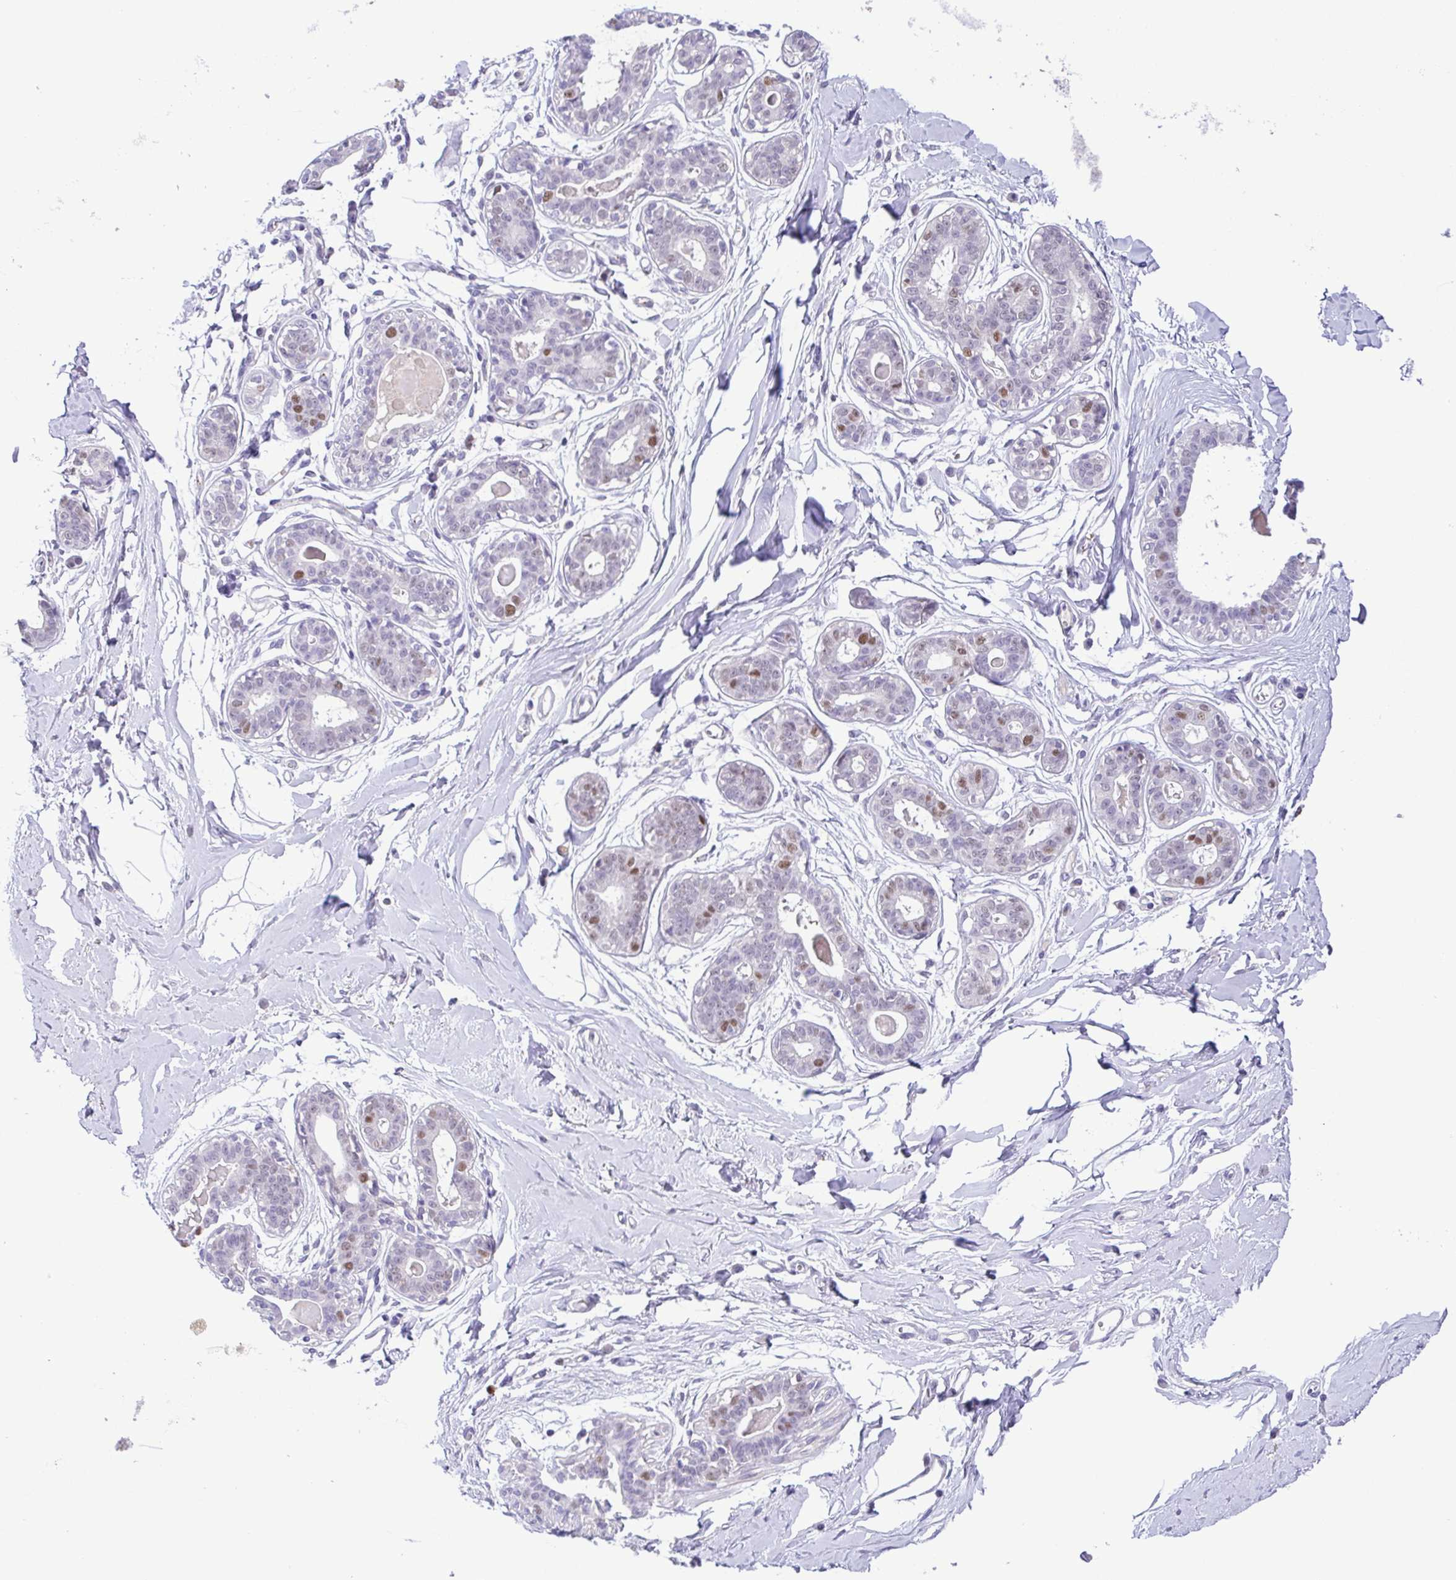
{"staining": {"intensity": "negative", "quantity": "none", "location": "none"}, "tissue": "breast", "cell_type": "Adipocytes", "image_type": "normal", "snomed": [{"axis": "morphology", "description": "Normal tissue, NOS"}, {"axis": "topography", "description": "Breast"}], "caption": "Immunohistochemistry (IHC) of normal human breast exhibits no staining in adipocytes.", "gene": "TIPIN", "patient": {"sex": "female", "age": 45}}